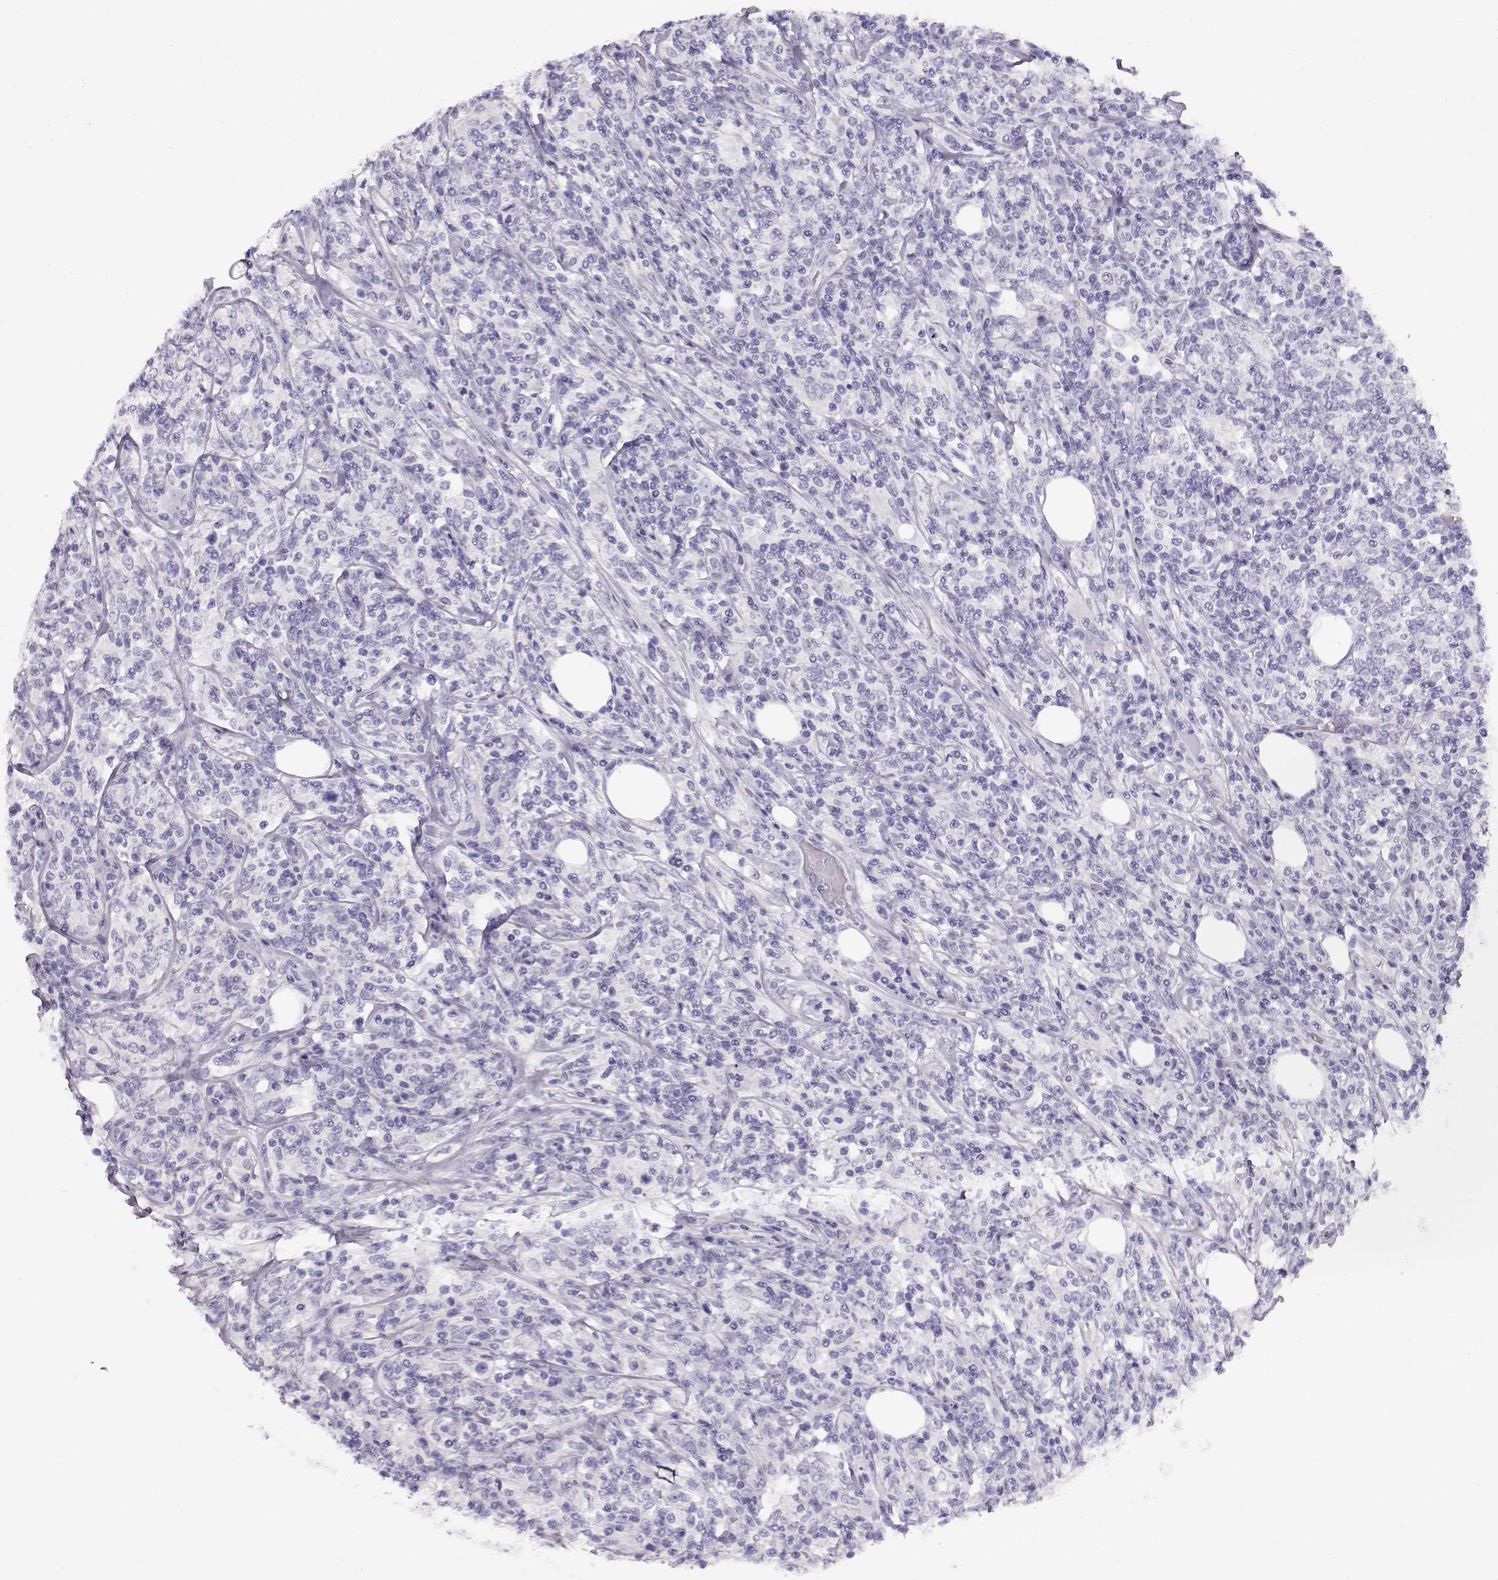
{"staining": {"intensity": "negative", "quantity": "none", "location": "none"}, "tissue": "lymphoma", "cell_type": "Tumor cells", "image_type": "cancer", "snomed": [{"axis": "morphology", "description": "Malignant lymphoma, non-Hodgkin's type, High grade"}, {"axis": "topography", "description": "Lymph node"}], "caption": "A high-resolution histopathology image shows IHC staining of malignant lymphoma, non-Hodgkin's type (high-grade), which reveals no significant expression in tumor cells. The staining is performed using DAB brown chromogen with nuclei counter-stained in using hematoxylin.", "gene": "ACTN2", "patient": {"sex": "female", "age": 84}}